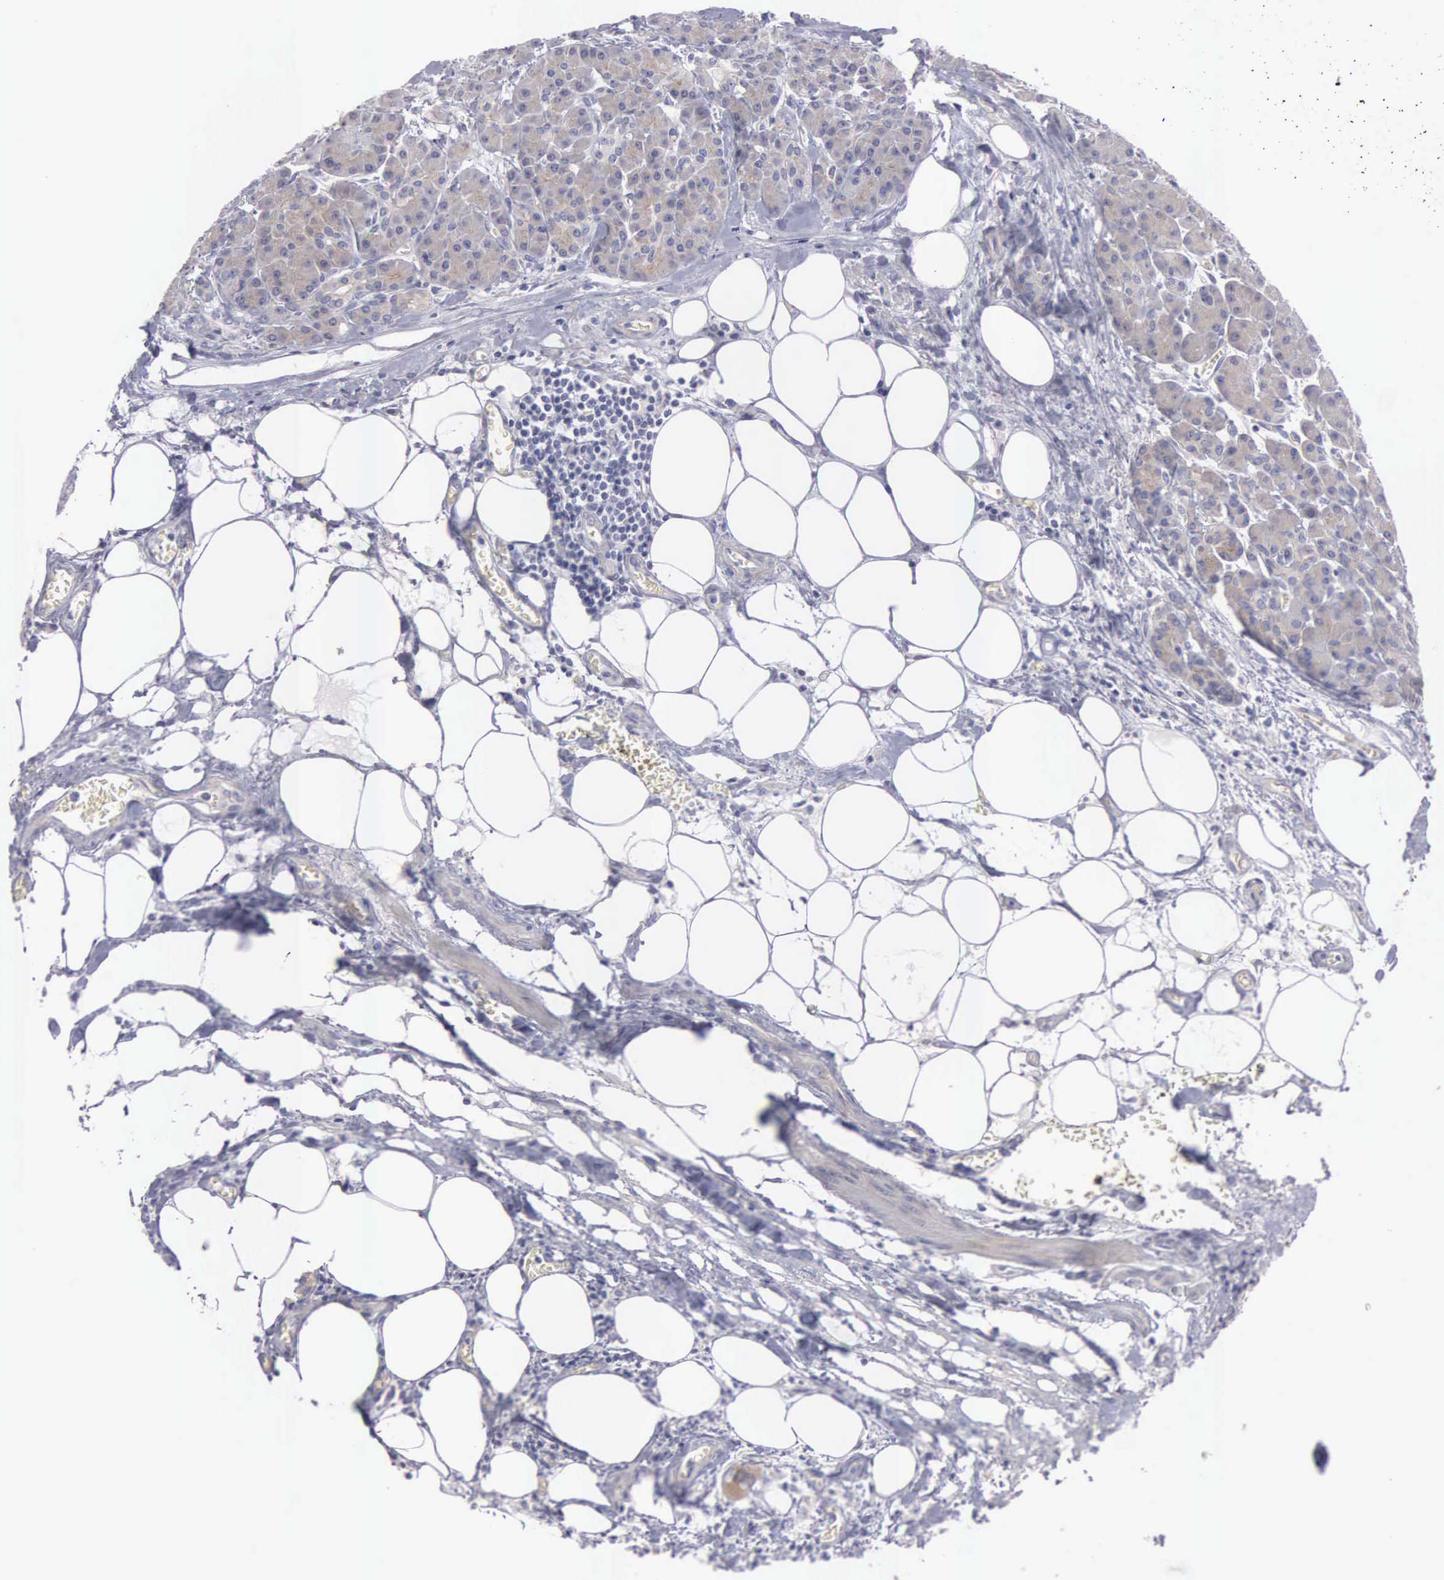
{"staining": {"intensity": "weak", "quantity": ">75%", "location": "cytoplasmic/membranous"}, "tissue": "pancreas", "cell_type": "Exocrine glandular cells", "image_type": "normal", "snomed": [{"axis": "morphology", "description": "Normal tissue, NOS"}, {"axis": "topography", "description": "Pancreas"}], "caption": "This is a histology image of IHC staining of benign pancreas, which shows weak staining in the cytoplasmic/membranous of exocrine glandular cells.", "gene": "CEP170B", "patient": {"sex": "male", "age": 73}}